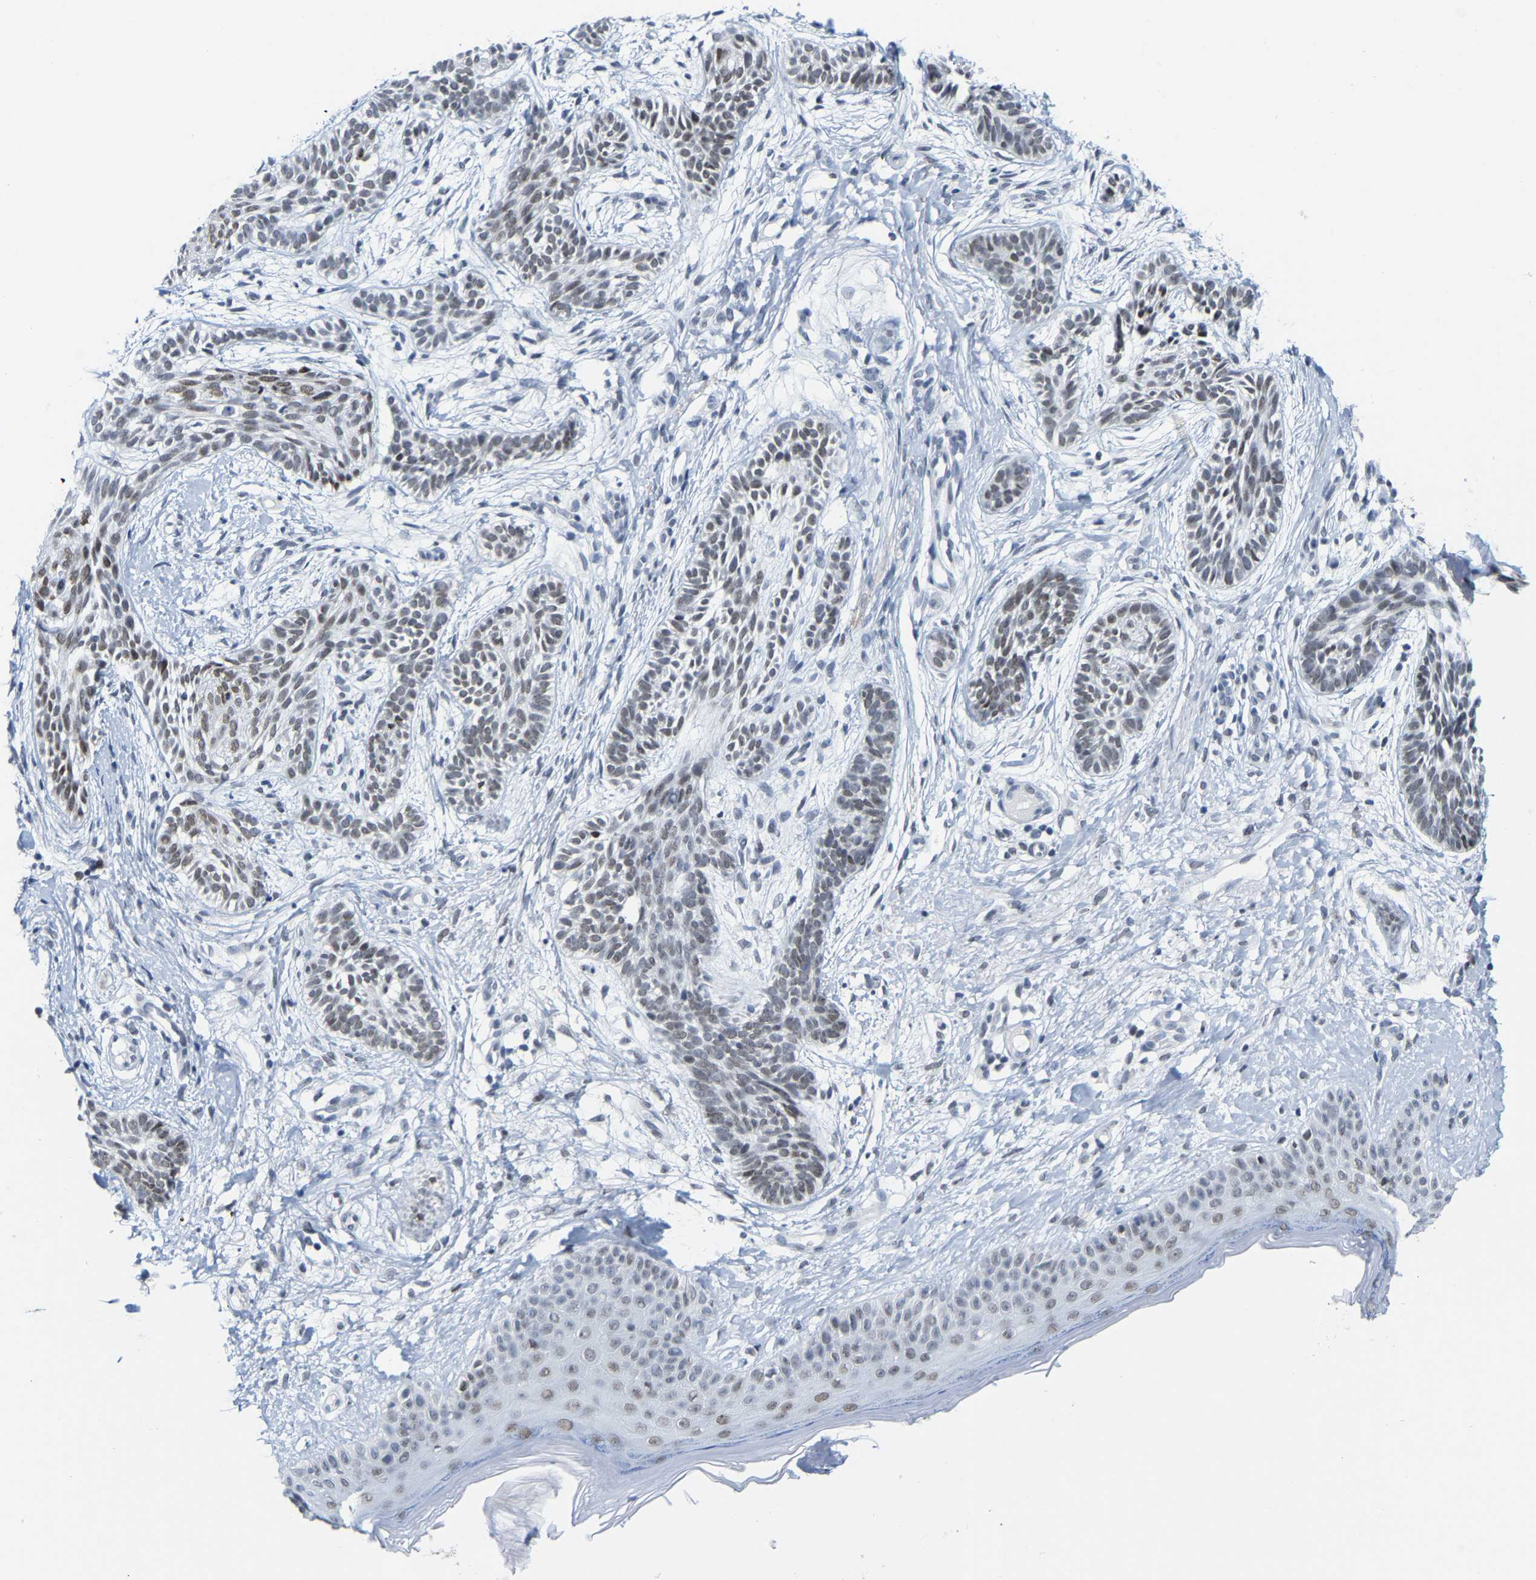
{"staining": {"intensity": "weak", "quantity": ">75%", "location": "nuclear"}, "tissue": "skin cancer", "cell_type": "Tumor cells", "image_type": "cancer", "snomed": [{"axis": "morphology", "description": "Normal tissue, NOS"}, {"axis": "morphology", "description": "Basal cell carcinoma"}, {"axis": "topography", "description": "Skin"}], "caption": "Protein analysis of skin cancer (basal cell carcinoma) tissue shows weak nuclear positivity in about >75% of tumor cells.", "gene": "FAM180A", "patient": {"sex": "male", "age": 63}}